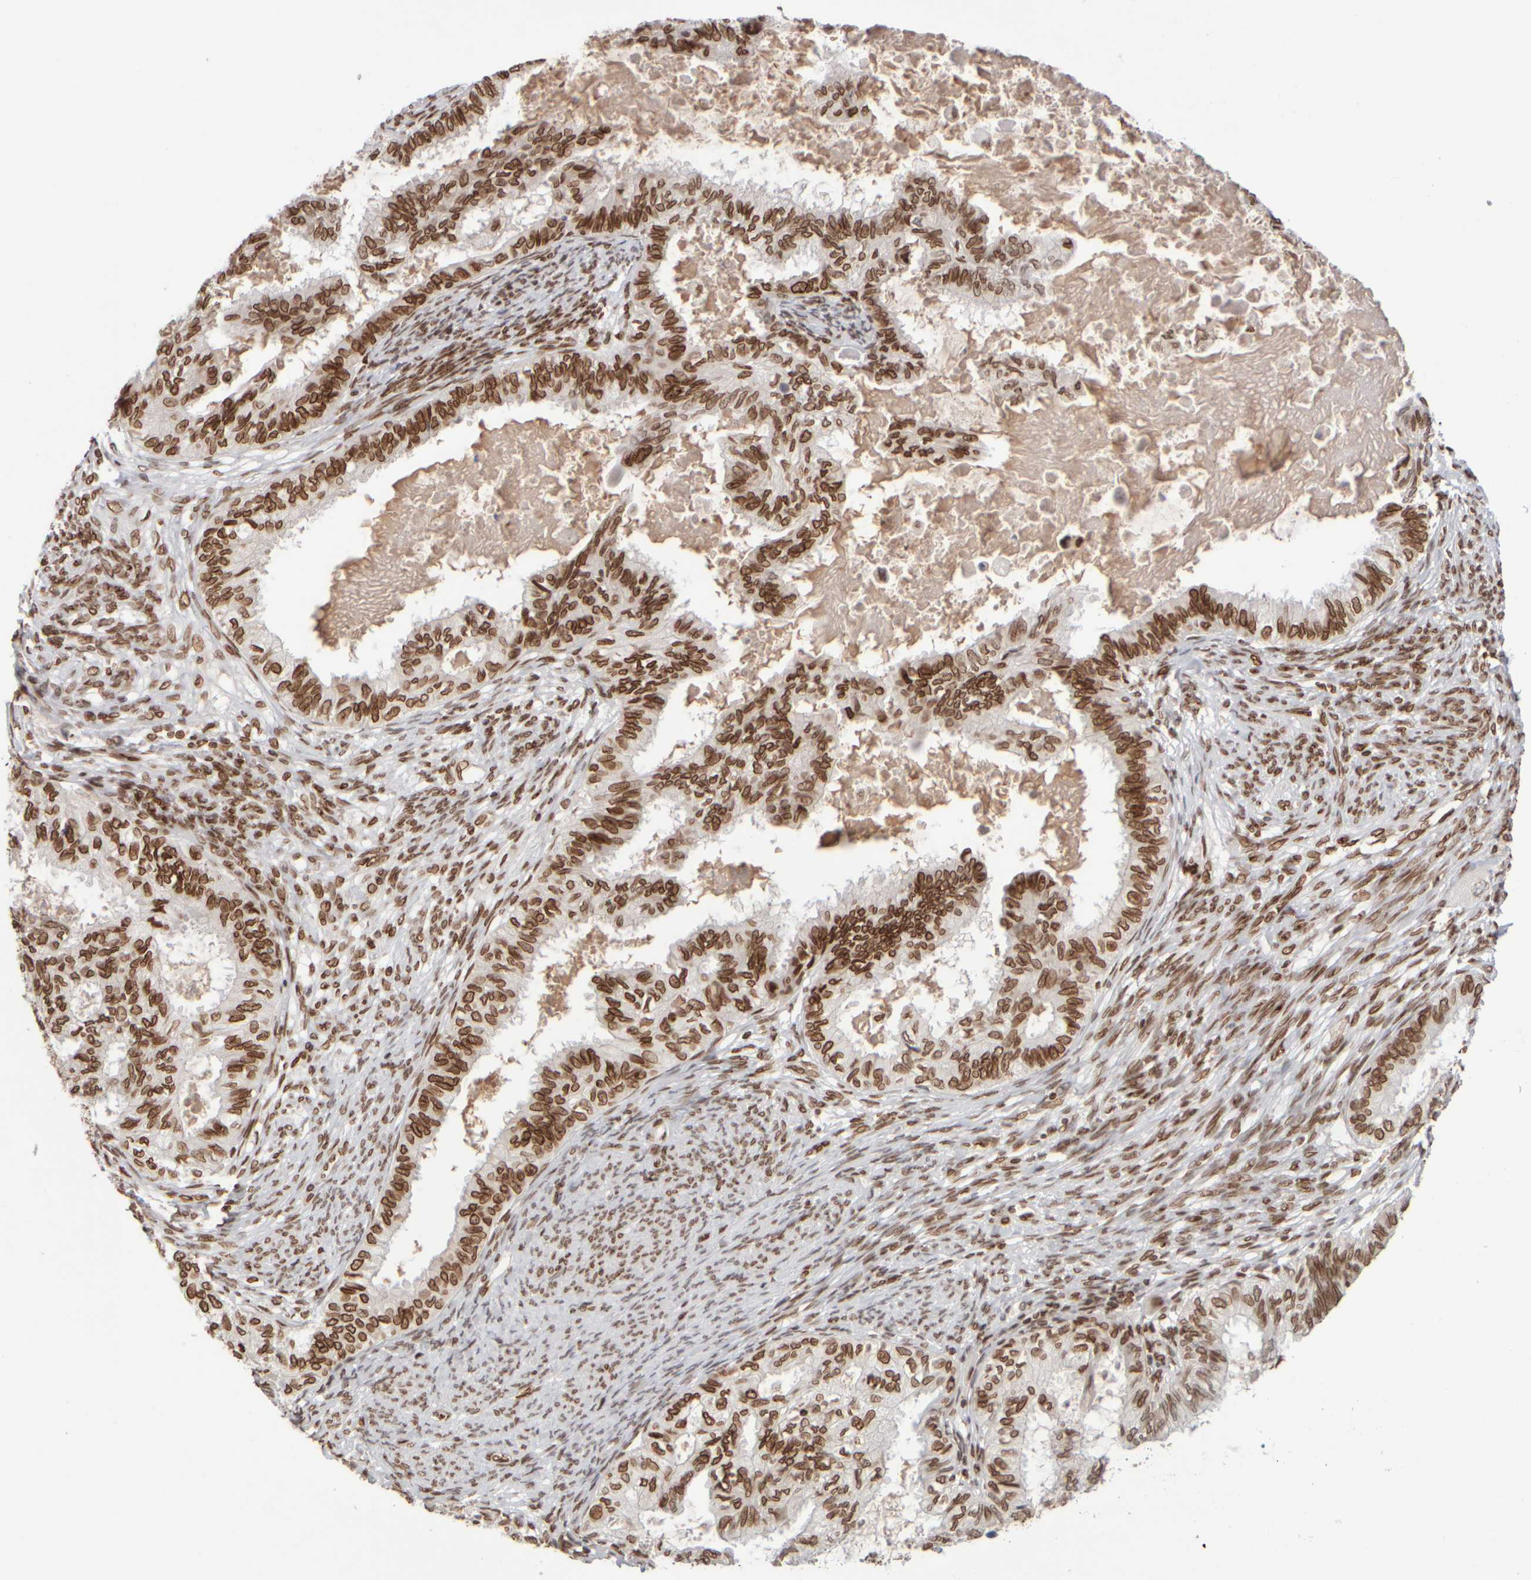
{"staining": {"intensity": "strong", "quantity": ">75%", "location": "nuclear"}, "tissue": "cervical cancer", "cell_type": "Tumor cells", "image_type": "cancer", "snomed": [{"axis": "morphology", "description": "Normal tissue, NOS"}, {"axis": "morphology", "description": "Adenocarcinoma, NOS"}, {"axis": "topography", "description": "Cervix"}, {"axis": "topography", "description": "Endometrium"}], "caption": "Cervical adenocarcinoma stained for a protein shows strong nuclear positivity in tumor cells.", "gene": "ZC3HC1", "patient": {"sex": "female", "age": 86}}